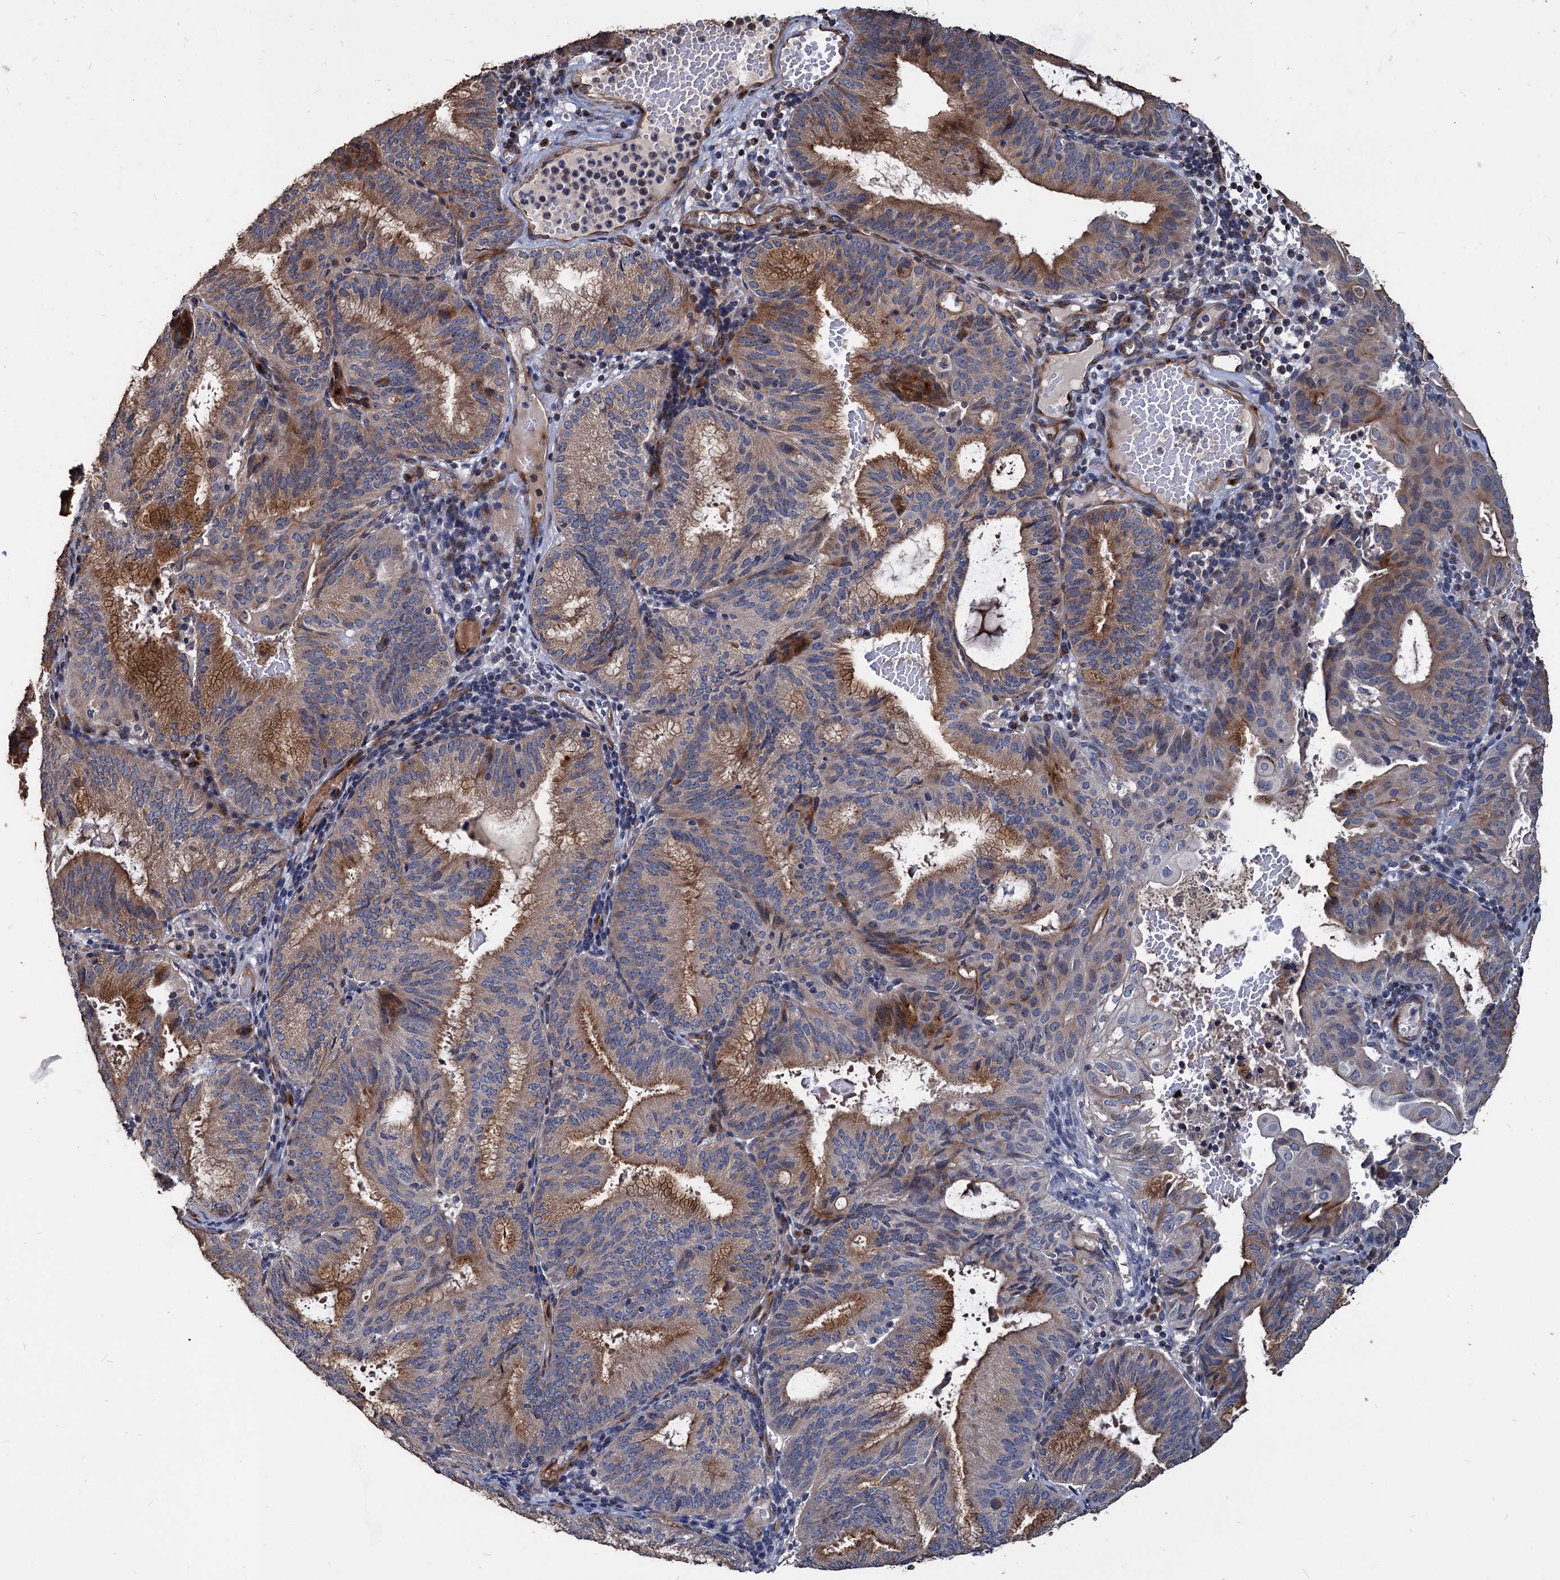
{"staining": {"intensity": "moderate", "quantity": "25%-75%", "location": "cytoplasmic/membranous"}, "tissue": "endometrial cancer", "cell_type": "Tumor cells", "image_type": "cancer", "snomed": [{"axis": "morphology", "description": "Adenocarcinoma, NOS"}, {"axis": "topography", "description": "Endometrium"}], "caption": "This histopathology image exhibits adenocarcinoma (endometrial) stained with immunohistochemistry (IHC) to label a protein in brown. The cytoplasmic/membranous of tumor cells show moderate positivity for the protein. Nuclei are counter-stained blue.", "gene": "DEPDC4", "patient": {"sex": "female", "age": 49}}